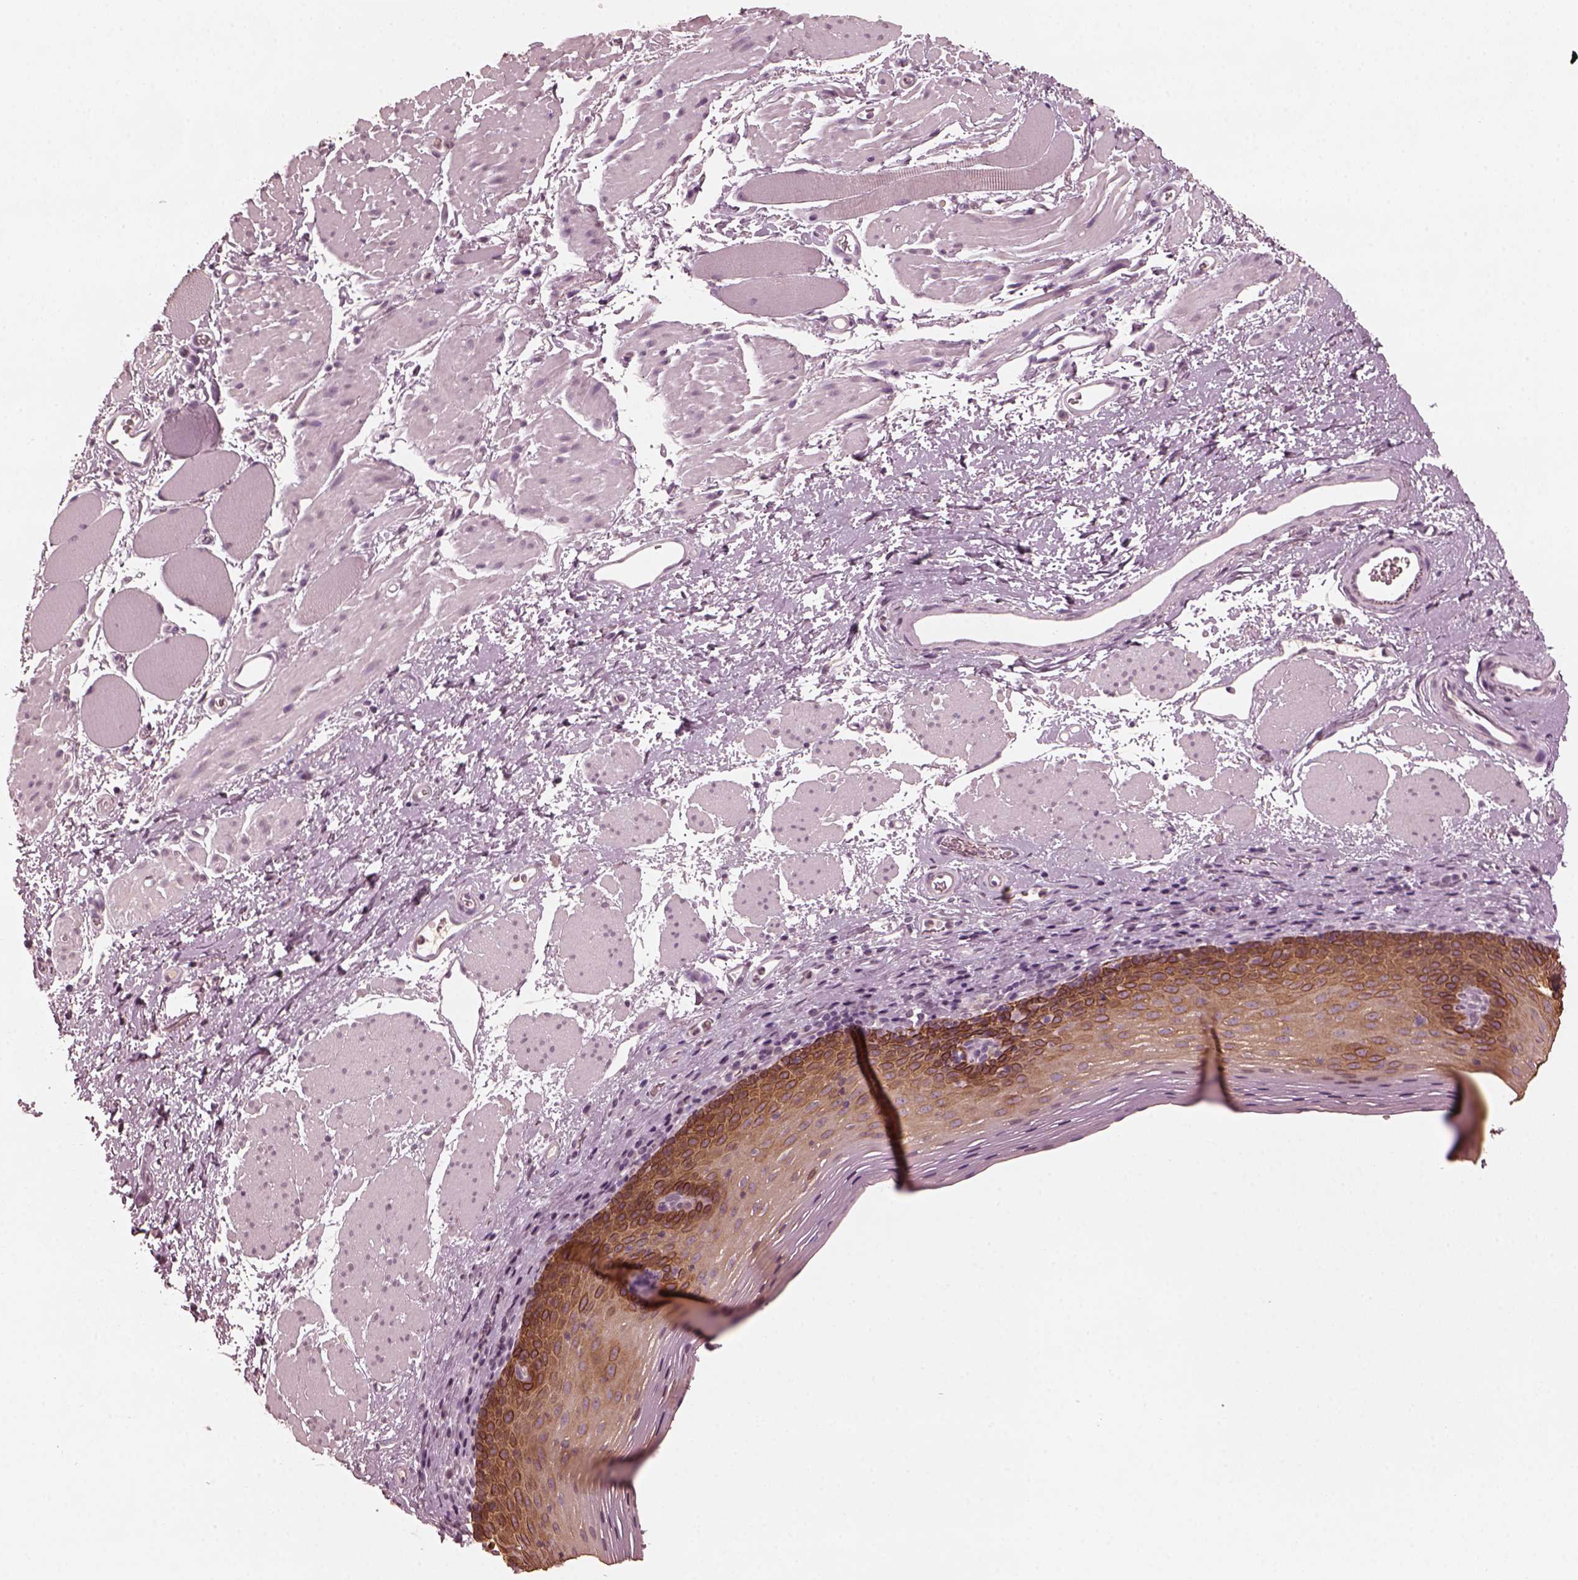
{"staining": {"intensity": "strong", "quantity": "25%-75%", "location": "cytoplasmic/membranous"}, "tissue": "esophagus", "cell_type": "Squamous epithelial cells", "image_type": "normal", "snomed": [{"axis": "morphology", "description": "Normal tissue, NOS"}, {"axis": "topography", "description": "Esophagus"}], "caption": "High-power microscopy captured an immunohistochemistry histopathology image of normal esophagus, revealing strong cytoplasmic/membranous expression in about 25%-75% of squamous epithelial cells. The protein of interest is stained brown, and the nuclei are stained in blue (DAB (3,3'-diaminobenzidine) IHC with brightfield microscopy, high magnification).", "gene": "KRT79", "patient": {"sex": "female", "age": 68}}